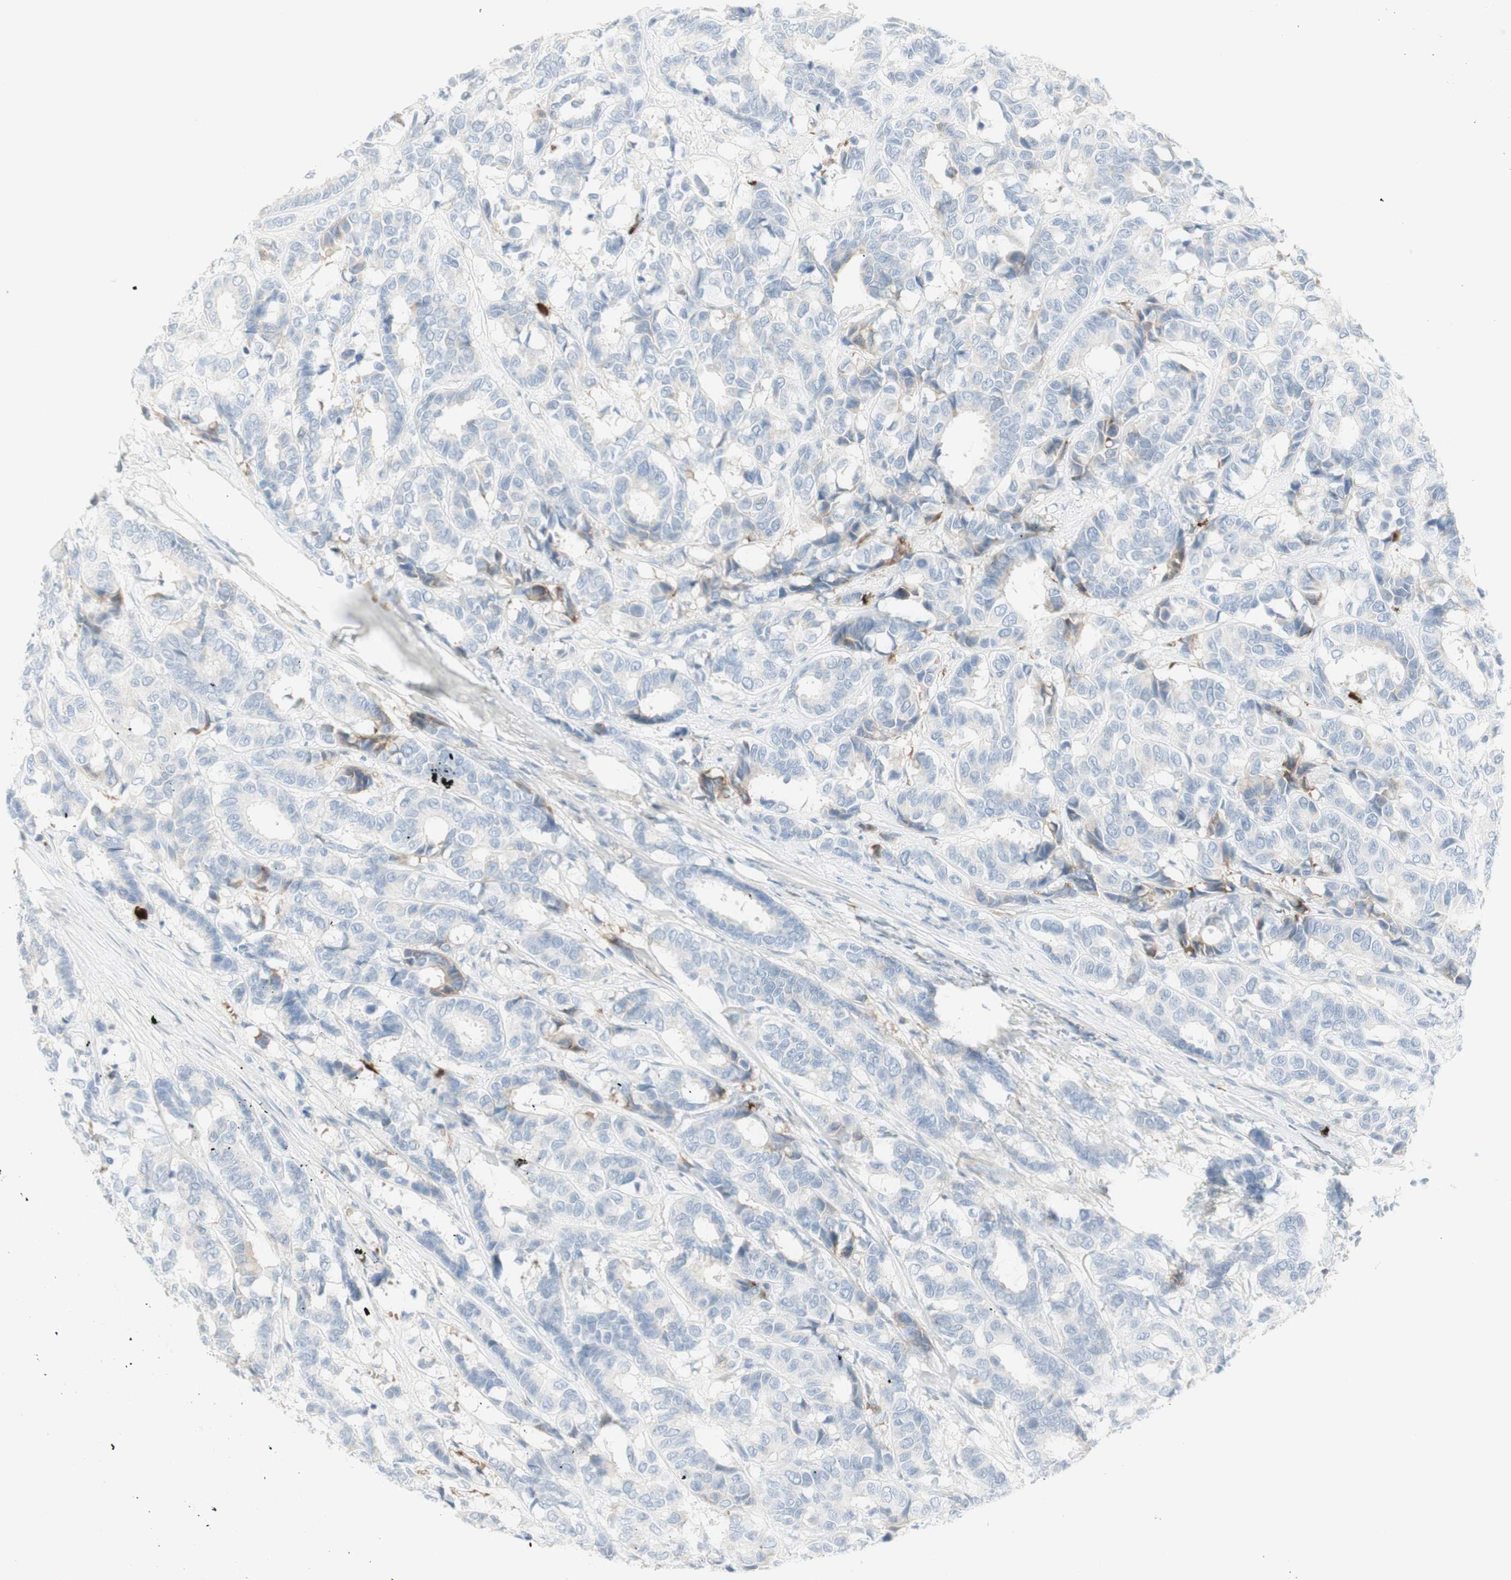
{"staining": {"intensity": "weak", "quantity": "<25%", "location": "cytoplasmic/membranous"}, "tissue": "breast cancer", "cell_type": "Tumor cells", "image_type": "cancer", "snomed": [{"axis": "morphology", "description": "Duct carcinoma"}, {"axis": "topography", "description": "Breast"}], "caption": "This is a image of immunohistochemistry (IHC) staining of breast cancer (intraductal carcinoma), which shows no positivity in tumor cells.", "gene": "MDK", "patient": {"sex": "female", "age": 87}}